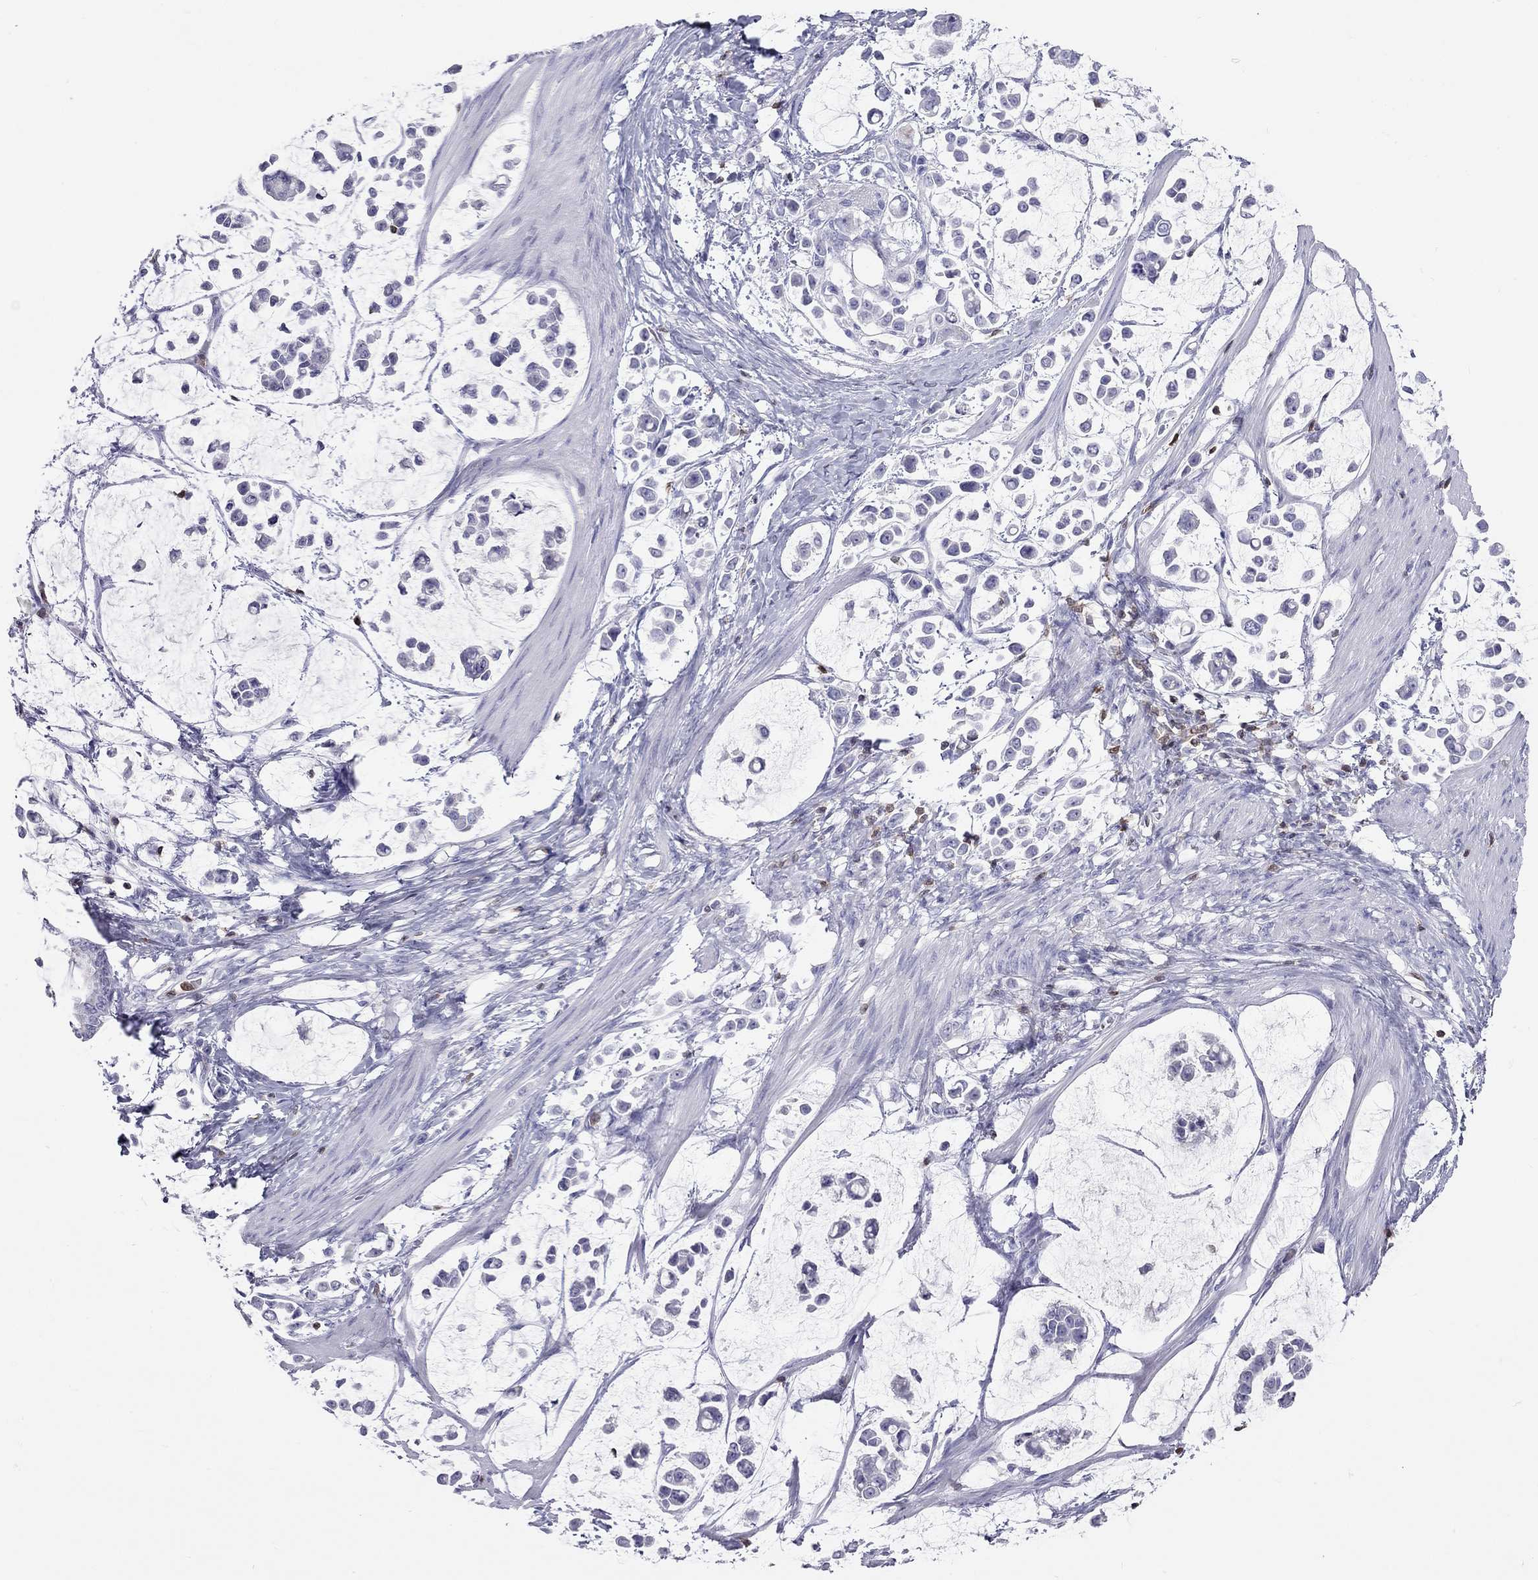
{"staining": {"intensity": "negative", "quantity": "none", "location": "none"}, "tissue": "stomach cancer", "cell_type": "Tumor cells", "image_type": "cancer", "snomed": [{"axis": "morphology", "description": "Adenocarcinoma, NOS"}, {"axis": "topography", "description": "Stomach"}], "caption": "IHC of stomach cancer exhibits no staining in tumor cells.", "gene": "SH2D2A", "patient": {"sex": "male", "age": 82}}